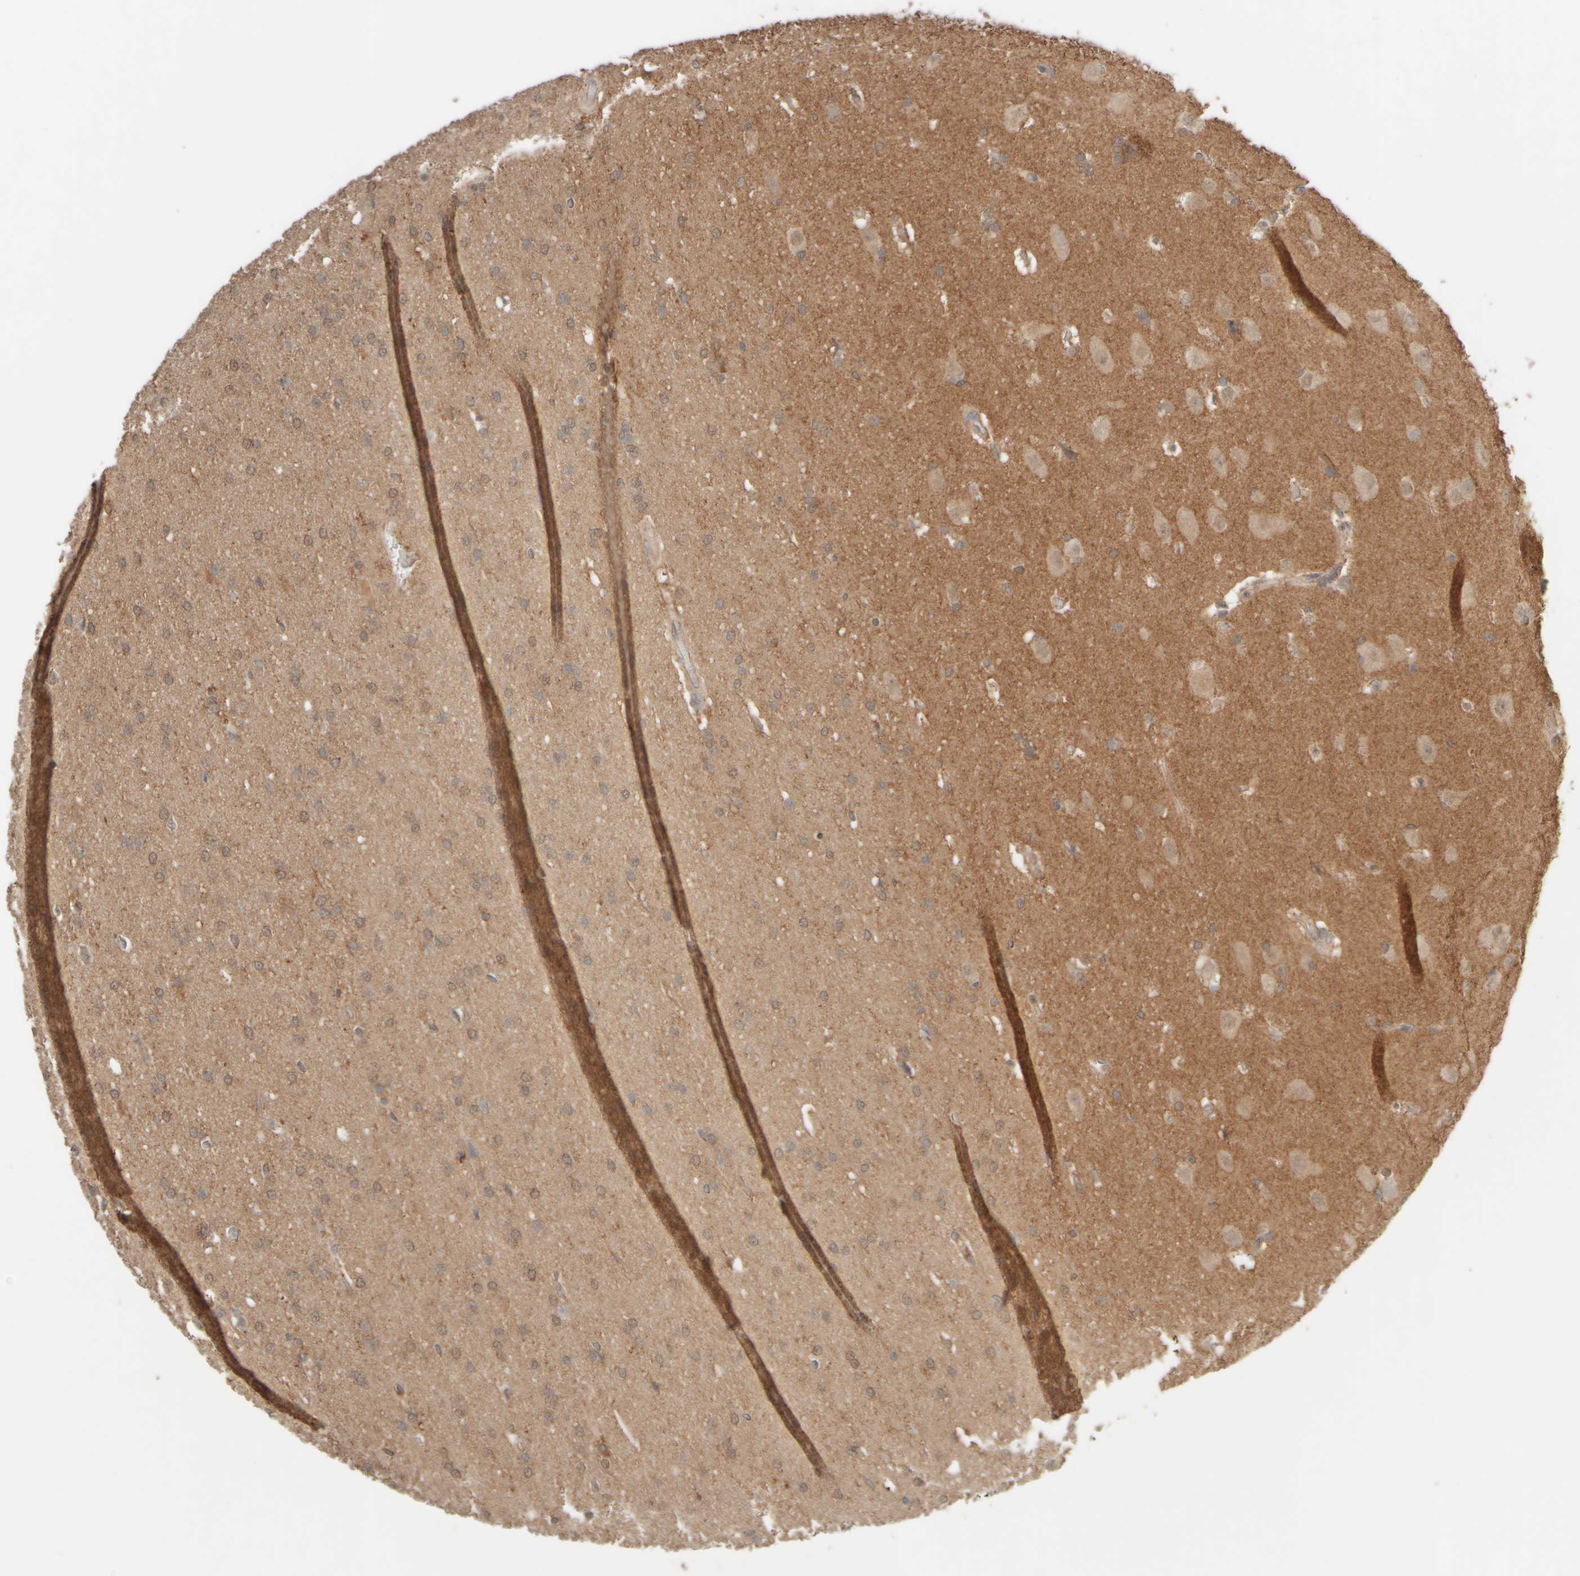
{"staining": {"intensity": "moderate", "quantity": ">75%", "location": "cytoplasmic/membranous"}, "tissue": "glioma", "cell_type": "Tumor cells", "image_type": "cancer", "snomed": [{"axis": "morphology", "description": "Glioma, malignant, Low grade"}, {"axis": "topography", "description": "Brain"}], "caption": "Tumor cells demonstrate medium levels of moderate cytoplasmic/membranous staining in approximately >75% of cells in glioma.", "gene": "EIF2B3", "patient": {"sex": "female", "age": 37}}